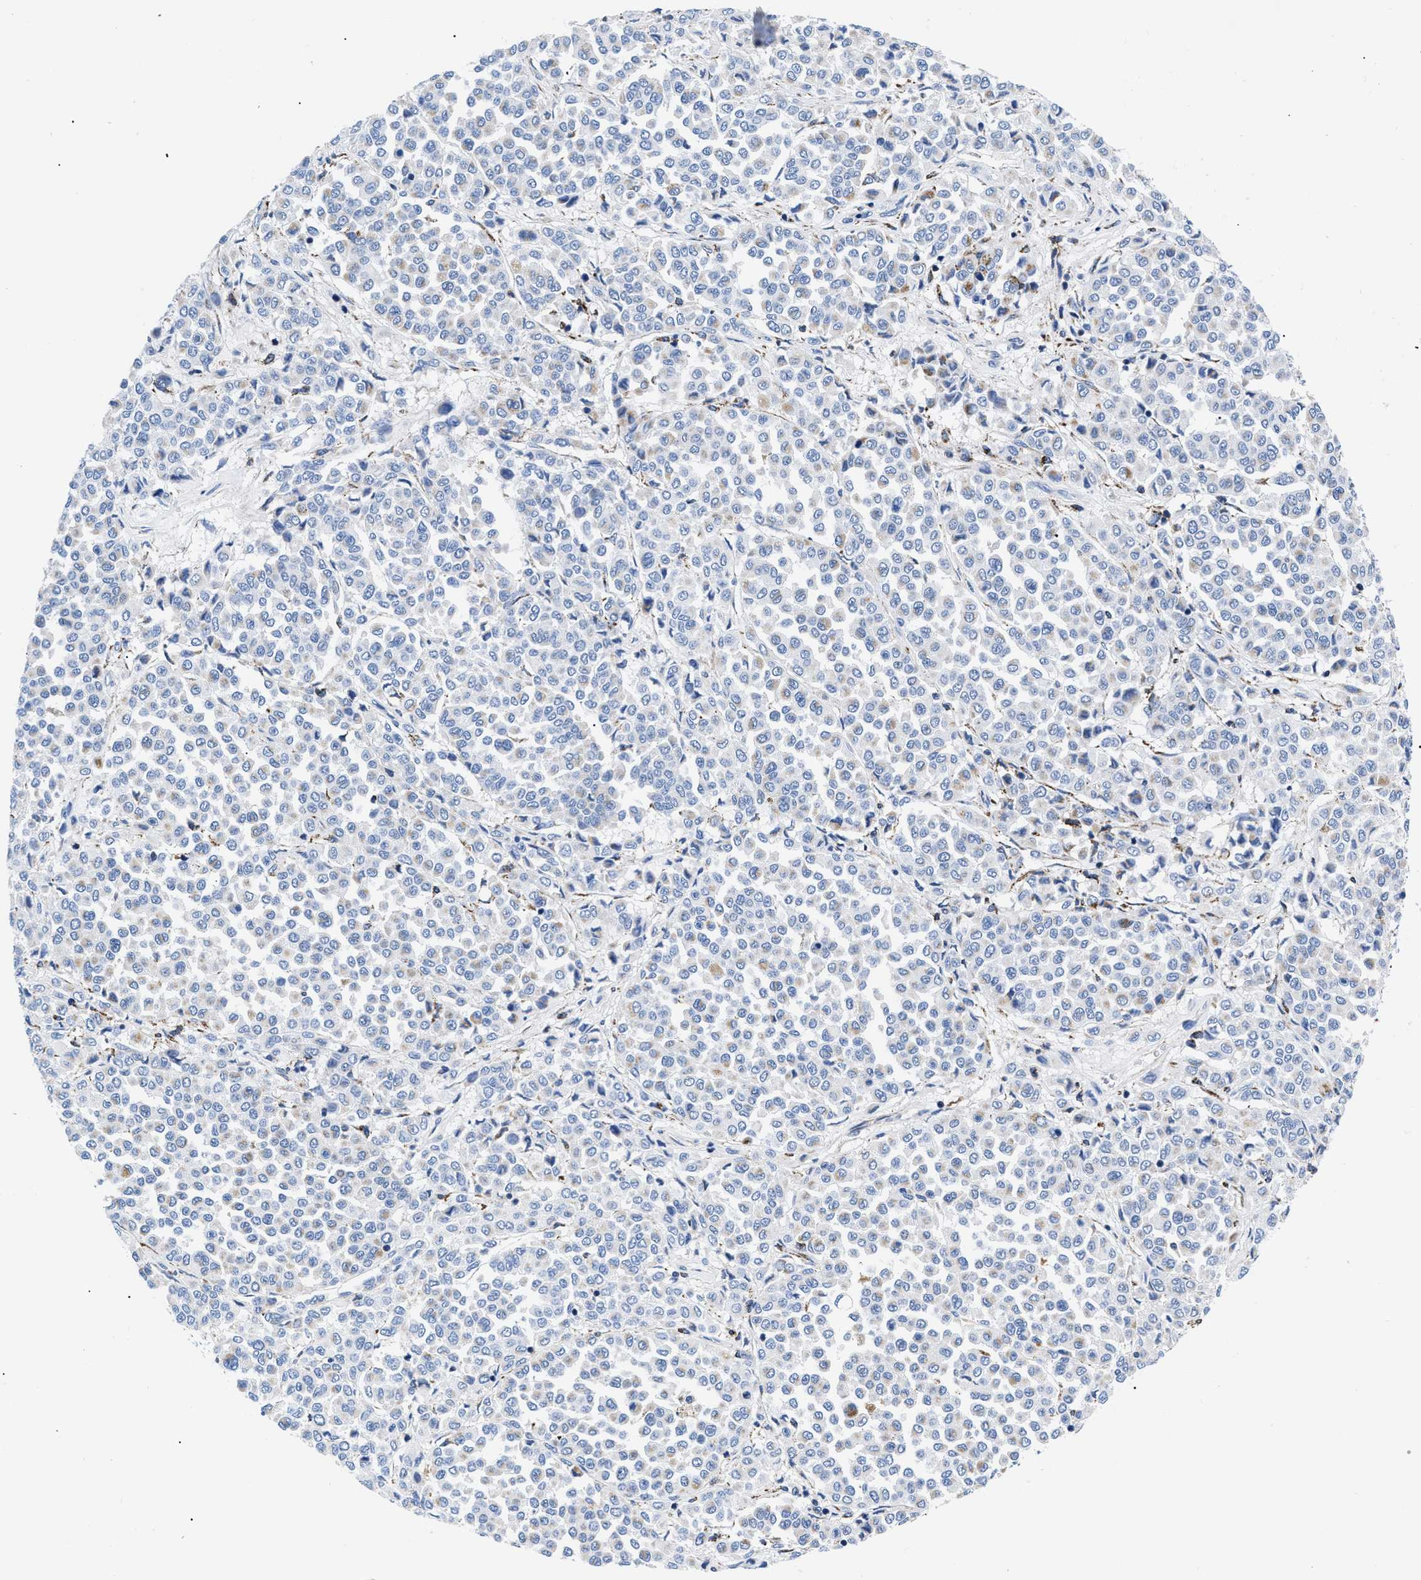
{"staining": {"intensity": "negative", "quantity": "none", "location": "none"}, "tissue": "melanoma", "cell_type": "Tumor cells", "image_type": "cancer", "snomed": [{"axis": "morphology", "description": "Malignant melanoma, Metastatic site"}, {"axis": "topography", "description": "Pancreas"}], "caption": "Photomicrograph shows no protein staining in tumor cells of melanoma tissue.", "gene": "GPR149", "patient": {"sex": "female", "age": 30}}